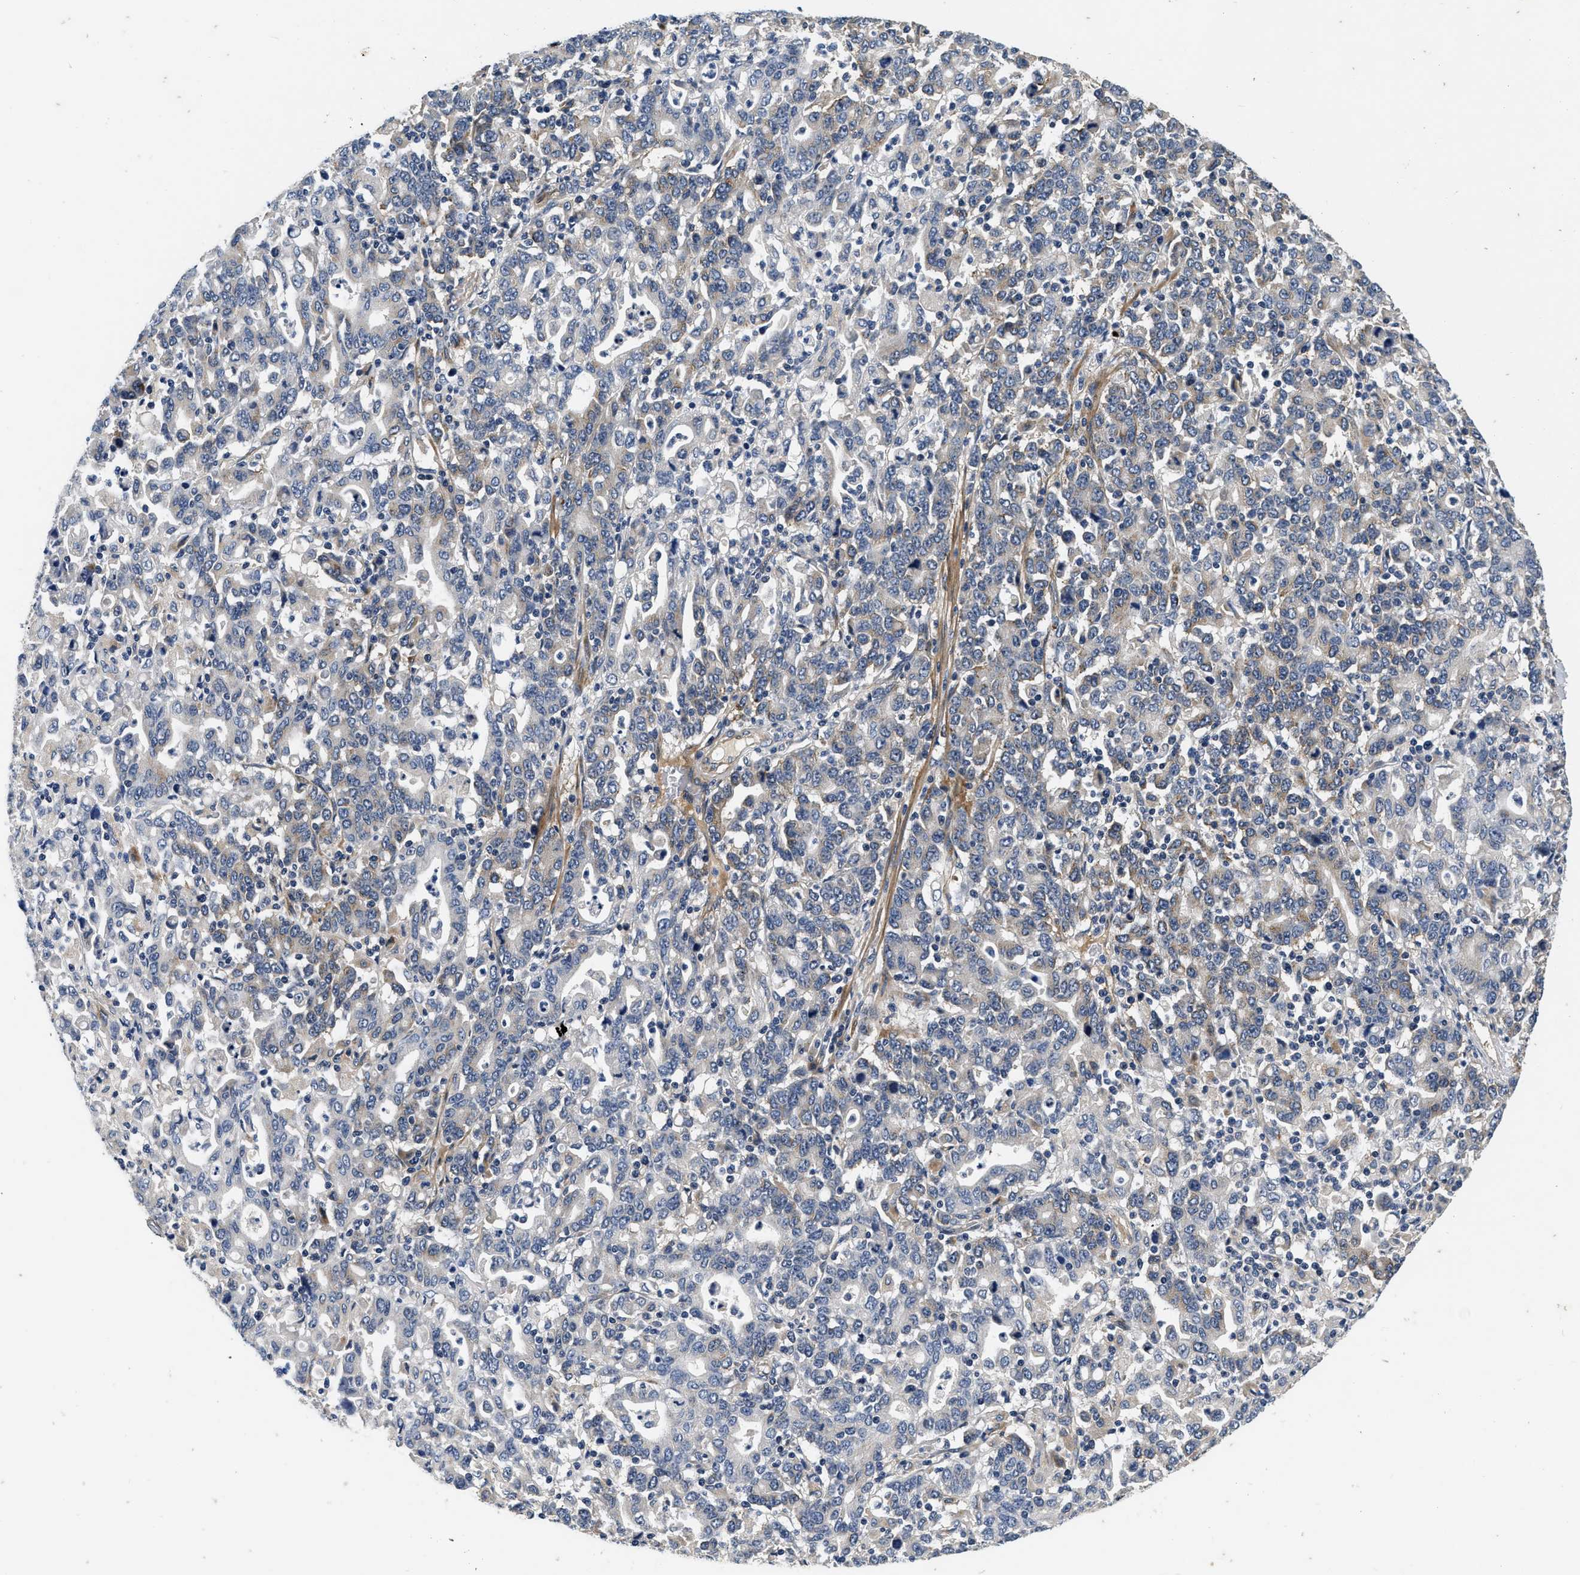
{"staining": {"intensity": "weak", "quantity": ">75%", "location": "cytoplasmic/membranous"}, "tissue": "stomach cancer", "cell_type": "Tumor cells", "image_type": "cancer", "snomed": [{"axis": "morphology", "description": "Adenocarcinoma, NOS"}, {"axis": "topography", "description": "Stomach, upper"}], "caption": "An immunohistochemistry (IHC) micrograph of neoplastic tissue is shown. Protein staining in brown labels weak cytoplasmic/membranous positivity in stomach cancer within tumor cells.", "gene": "NME6", "patient": {"sex": "male", "age": 69}}